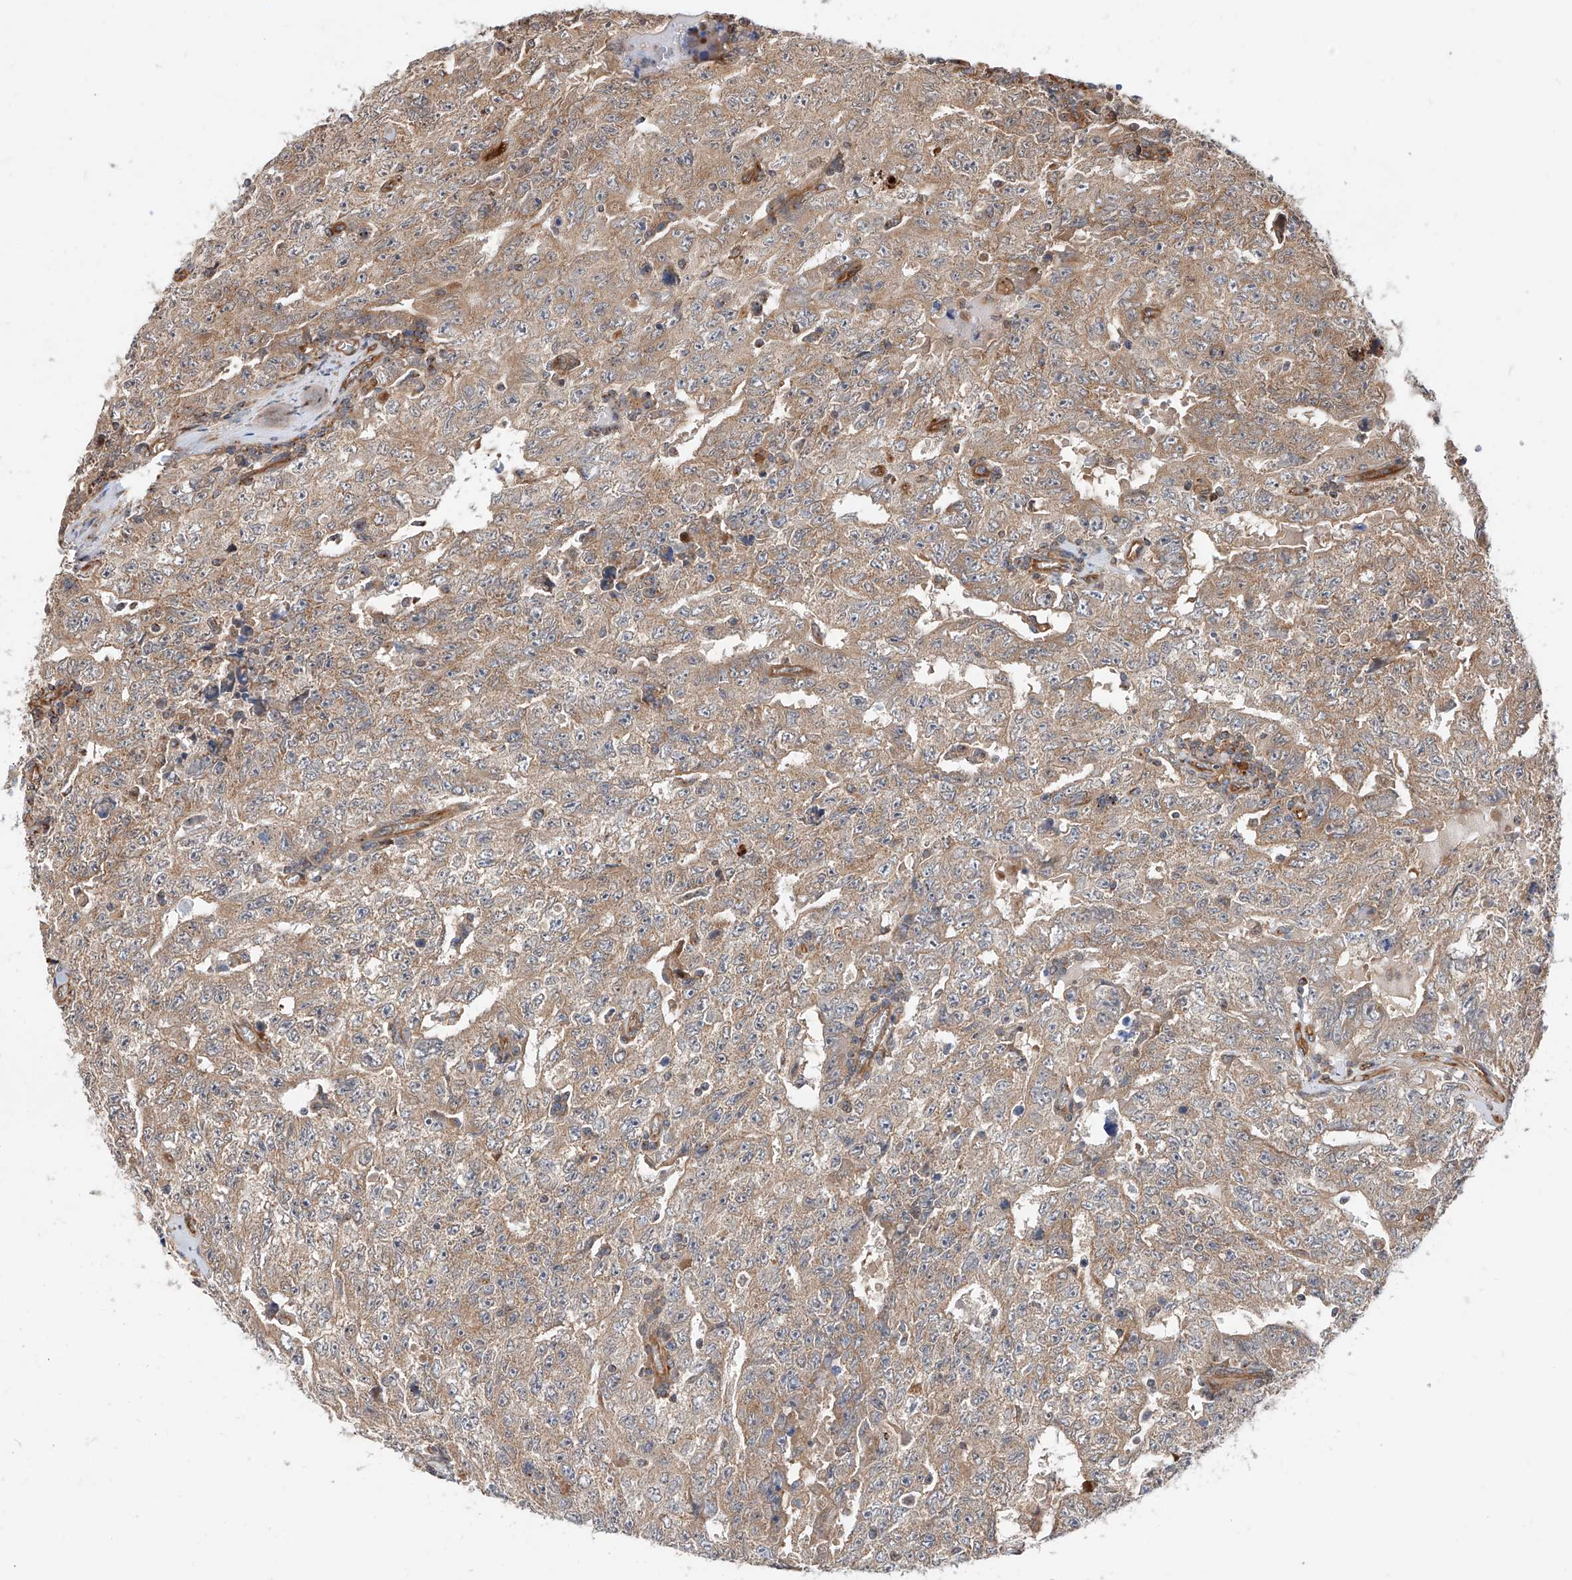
{"staining": {"intensity": "weak", "quantity": ">75%", "location": "cytoplasmic/membranous"}, "tissue": "testis cancer", "cell_type": "Tumor cells", "image_type": "cancer", "snomed": [{"axis": "morphology", "description": "Carcinoma, Embryonal, NOS"}, {"axis": "topography", "description": "Testis"}], "caption": "This is an image of immunohistochemistry (IHC) staining of testis cancer, which shows weak positivity in the cytoplasmic/membranous of tumor cells.", "gene": "ISCA2", "patient": {"sex": "male", "age": 26}}